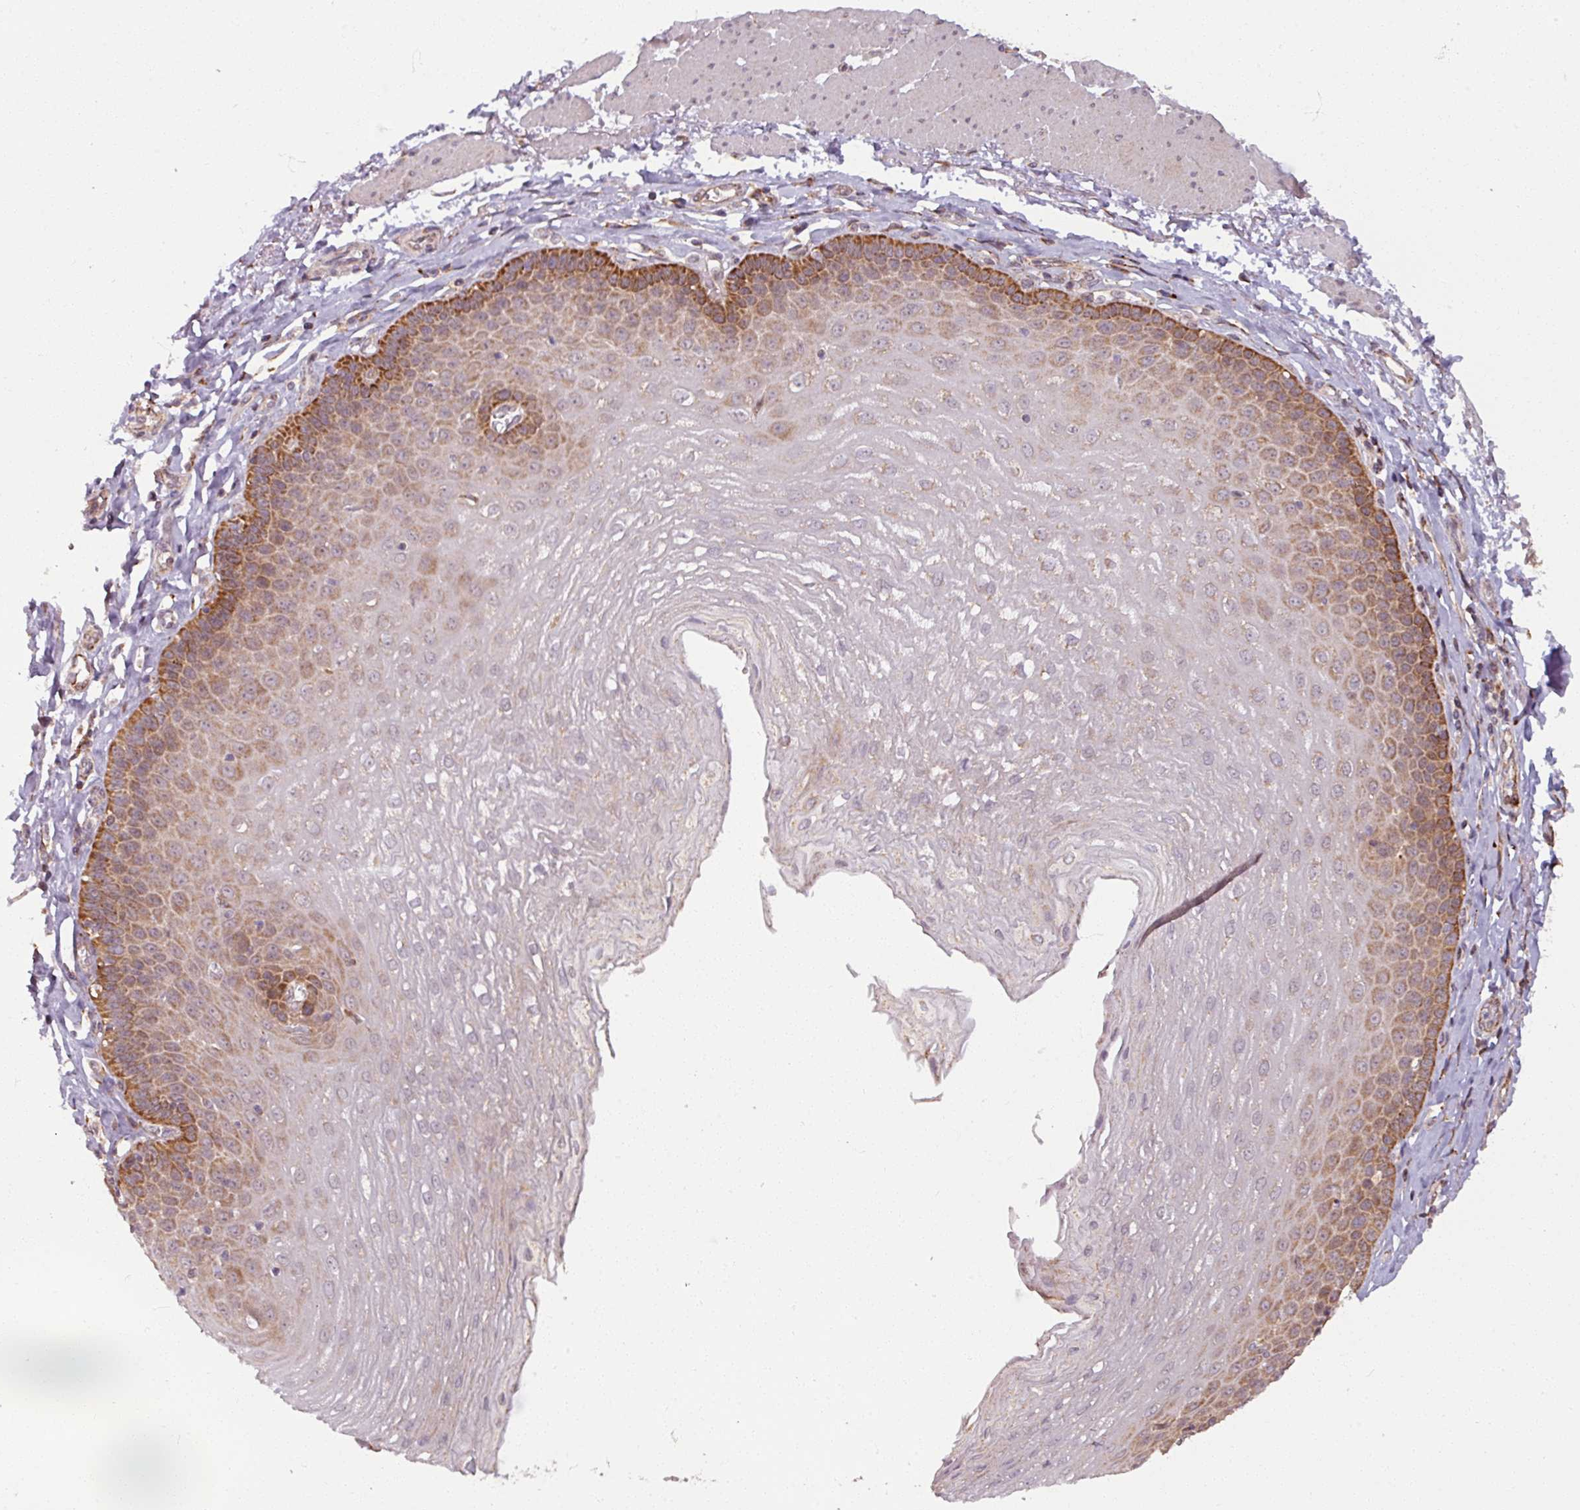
{"staining": {"intensity": "moderate", "quantity": "25%-75%", "location": "cytoplasmic/membranous"}, "tissue": "esophagus", "cell_type": "Squamous epithelial cells", "image_type": "normal", "snomed": [{"axis": "morphology", "description": "Normal tissue, NOS"}, {"axis": "topography", "description": "Esophagus"}], "caption": "Protein staining of normal esophagus reveals moderate cytoplasmic/membranous expression in about 25%-75% of squamous epithelial cells. (Stains: DAB in brown, nuclei in blue, Microscopy: brightfield microscopy at high magnification).", "gene": "MAGT1", "patient": {"sex": "female", "age": 81}}